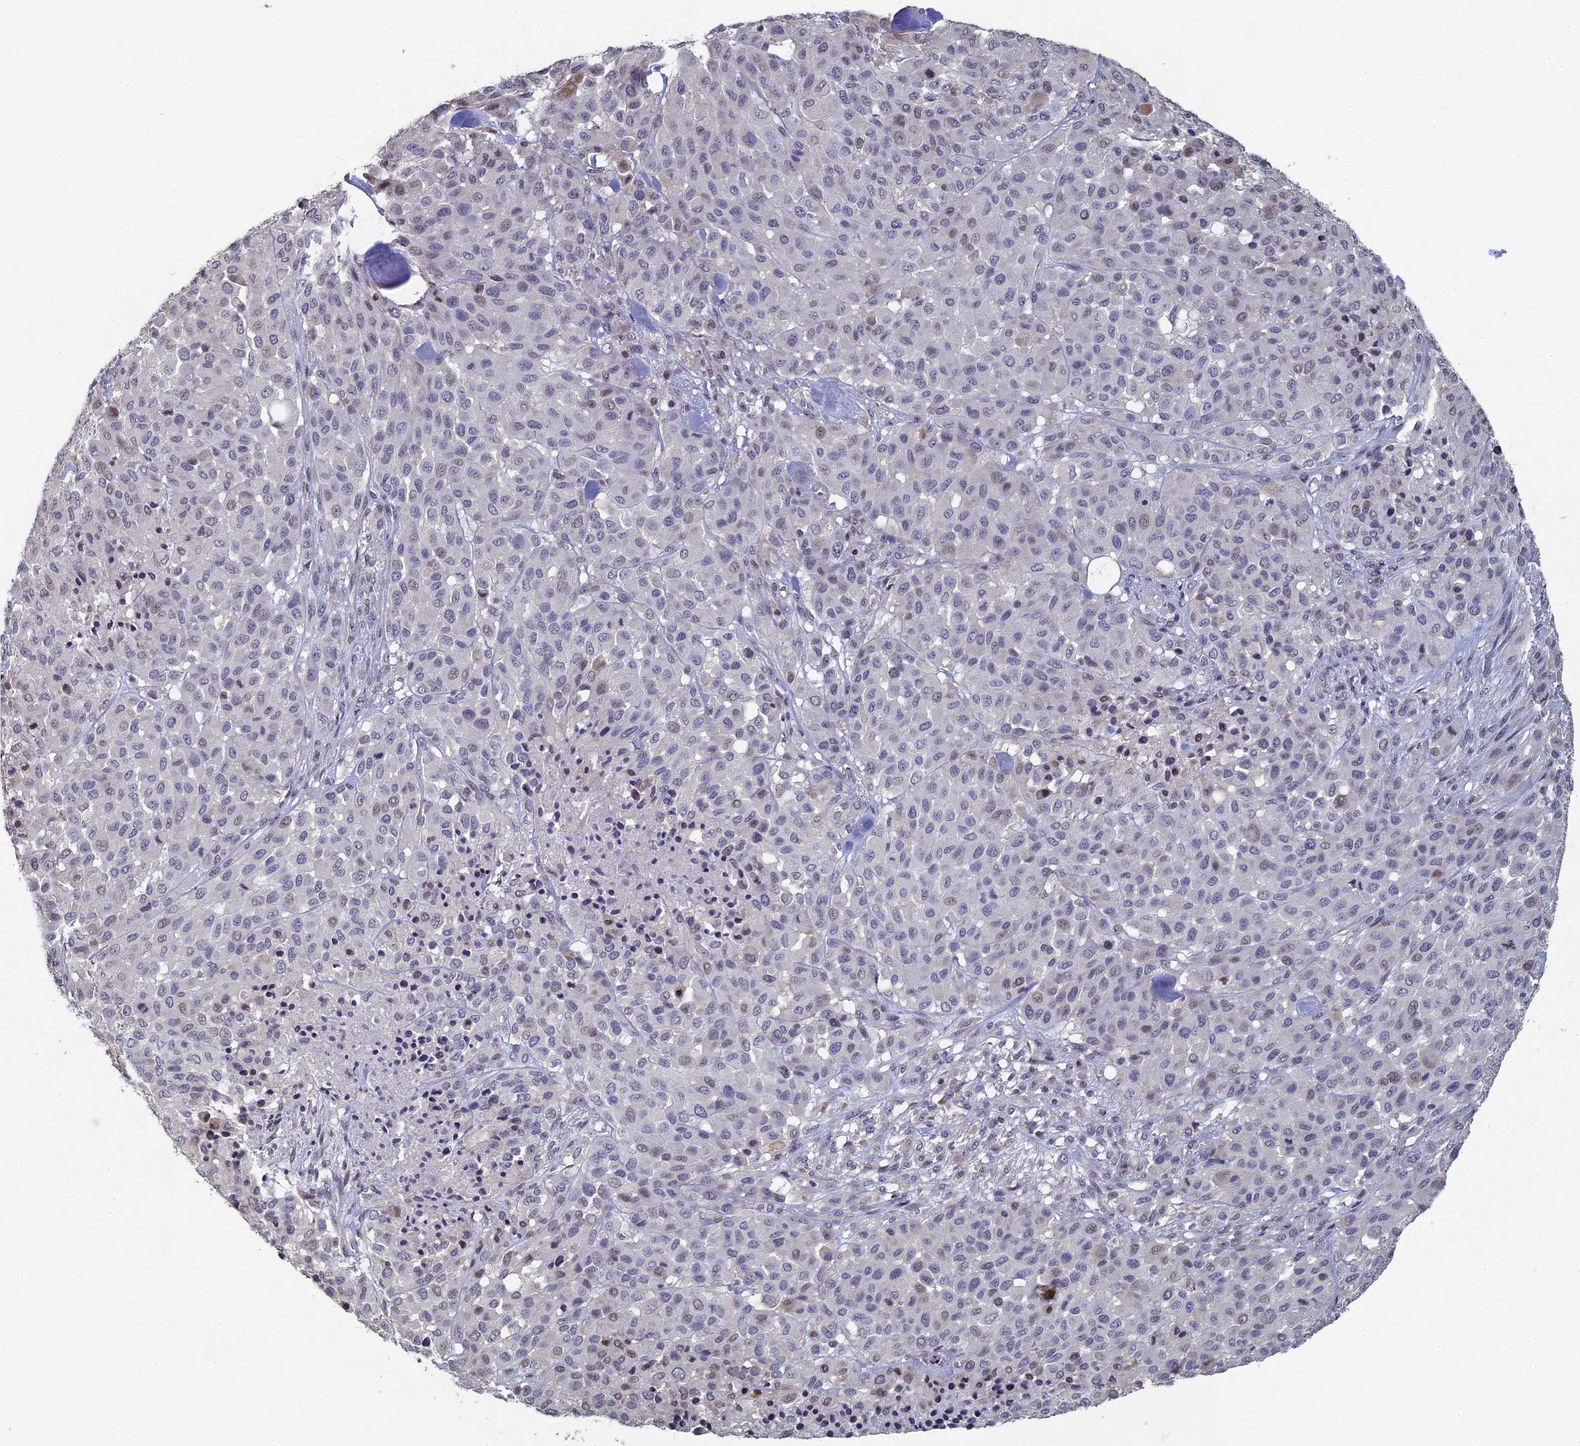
{"staining": {"intensity": "weak", "quantity": "<25%", "location": "nuclear"}, "tissue": "melanoma", "cell_type": "Tumor cells", "image_type": "cancer", "snomed": [{"axis": "morphology", "description": "Malignant melanoma, Metastatic site"}, {"axis": "topography", "description": "Skin"}], "caption": "Protein analysis of melanoma shows no significant expression in tumor cells. (DAB (3,3'-diaminobenzidine) immunohistochemistry (IHC) visualized using brightfield microscopy, high magnification).", "gene": "DIXDC1", "patient": {"sex": "female", "age": 81}}